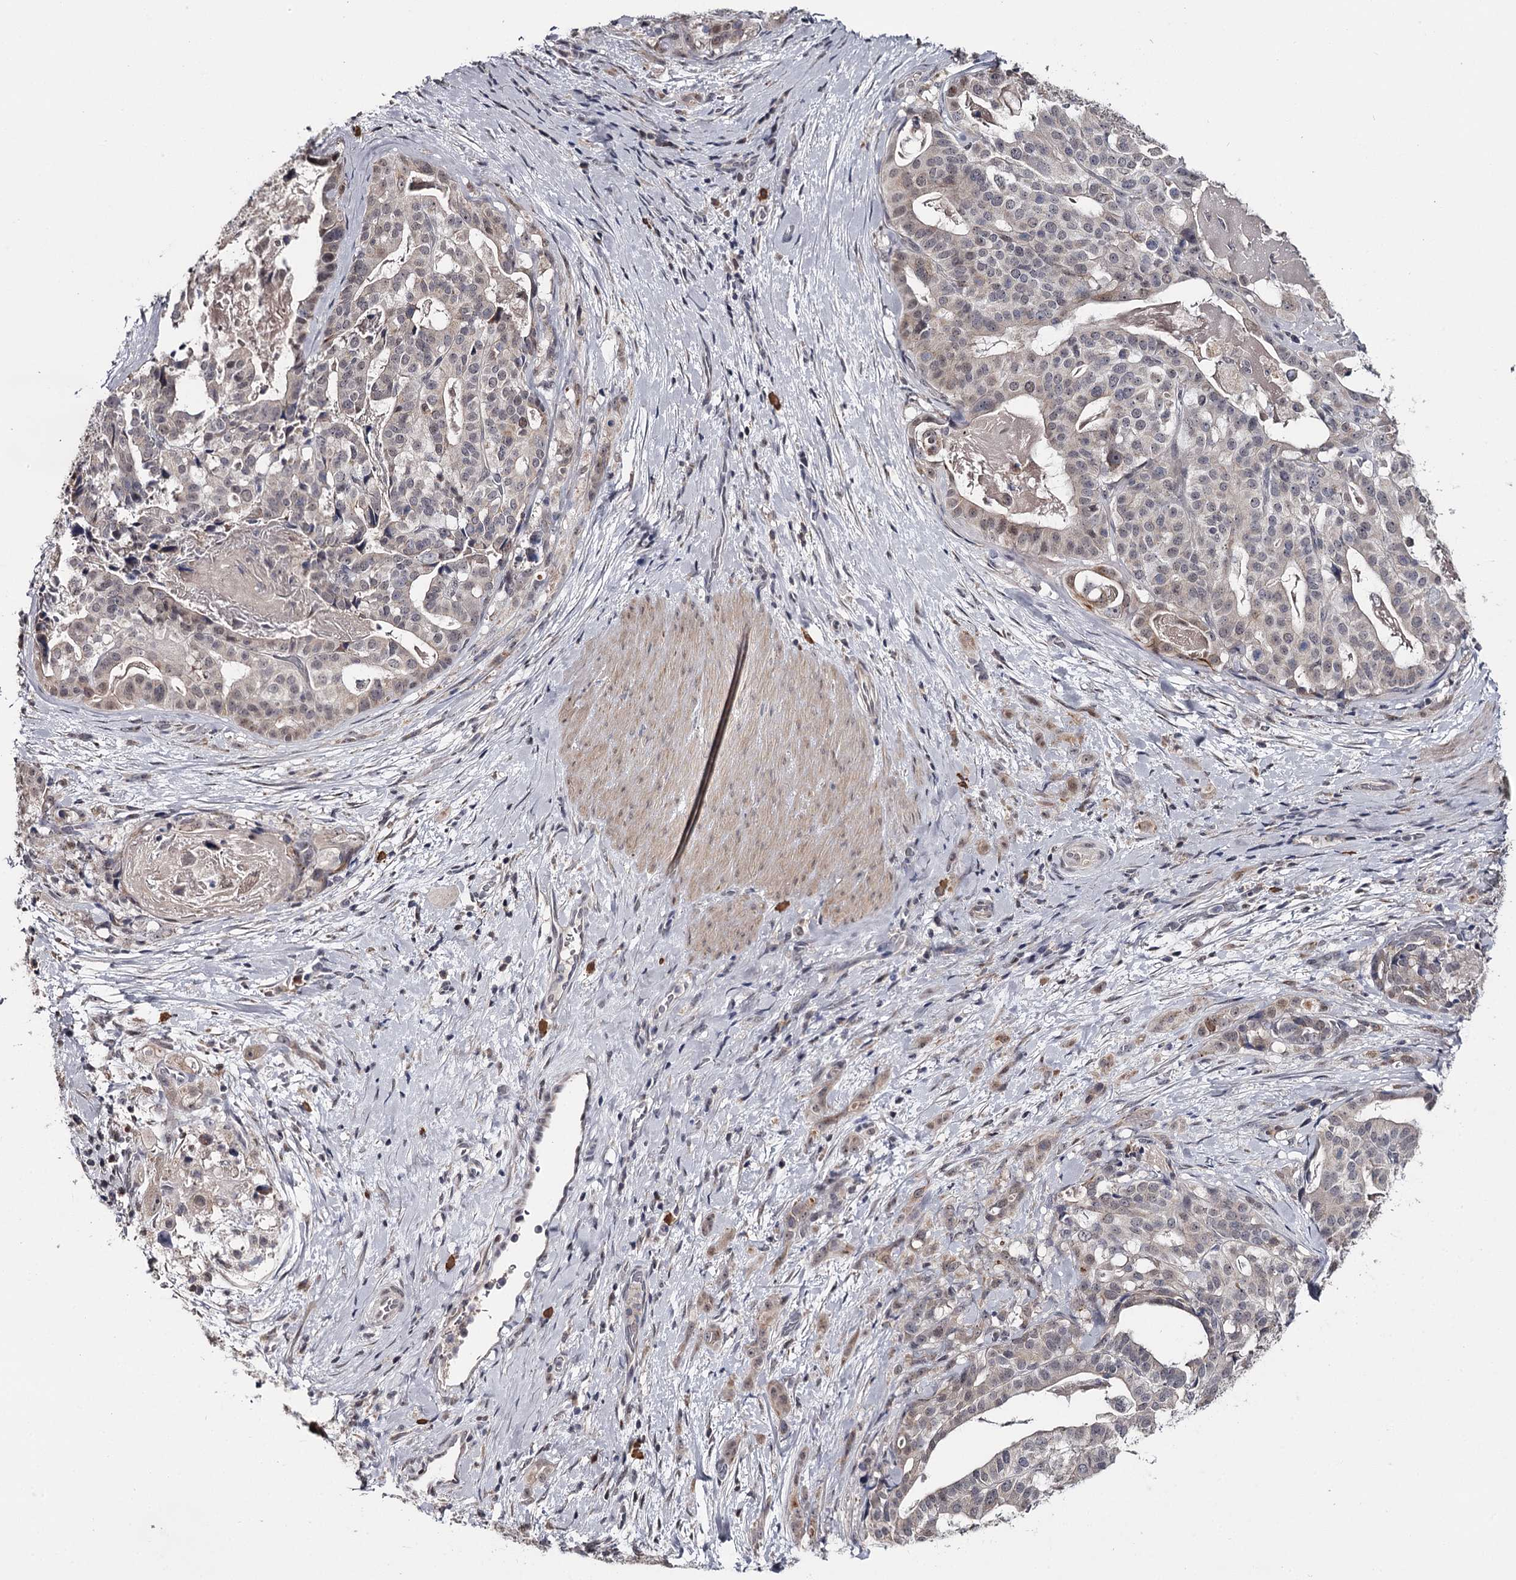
{"staining": {"intensity": "weak", "quantity": "25%-75%", "location": "nuclear"}, "tissue": "stomach cancer", "cell_type": "Tumor cells", "image_type": "cancer", "snomed": [{"axis": "morphology", "description": "Adenocarcinoma, NOS"}, {"axis": "topography", "description": "Stomach"}], "caption": "This image reveals adenocarcinoma (stomach) stained with IHC to label a protein in brown. The nuclear of tumor cells show weak positivity for the protein. Nuclei are counter-stained blue.", "gene": "GTSF1", "patient": {"sex": "male", "age": 48}}